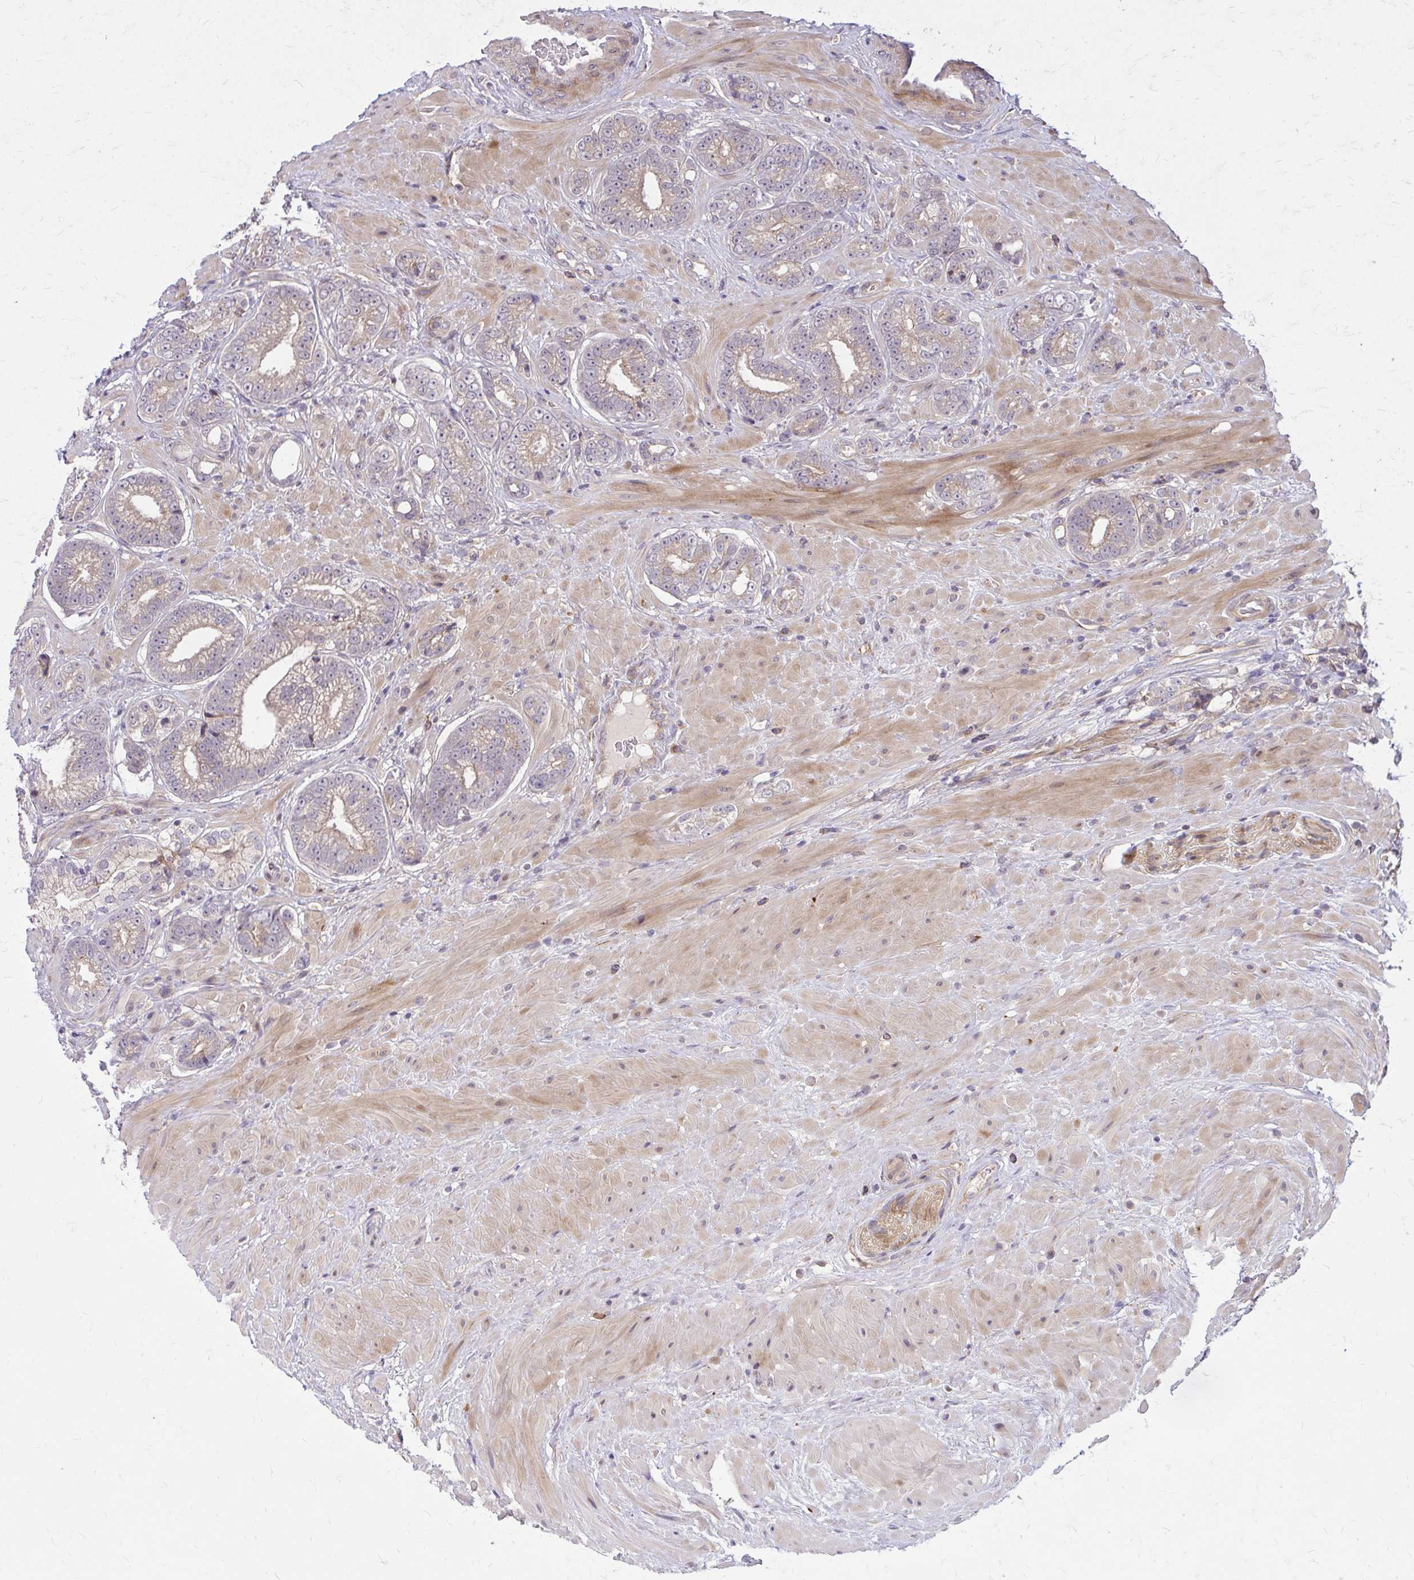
{"staining": {"intensity": "weak", "quantity": "25%-75%", "location": "cytoplasmic/membranous"}, "tissue": "prostate cancer", "cell_type": "Tumor cells", "image_type": "cancer", "snomed": [{"axis": "morphology", "description": "Adenocarcinoma, Low grade"}, {"axis": "topography", "description": "Prostate"}], "caption": "A histopathology image of adenocarcinoma (low-grade) (prostate) stained for a protein demonstrates weak cytoplasmic/membranous brown staining in tumor cells. (DAB IHC, brown staining for protein, blue staining for nuclei).", "gene": "OXNAD1", "patient": {"sex": "male", "age": 61}}